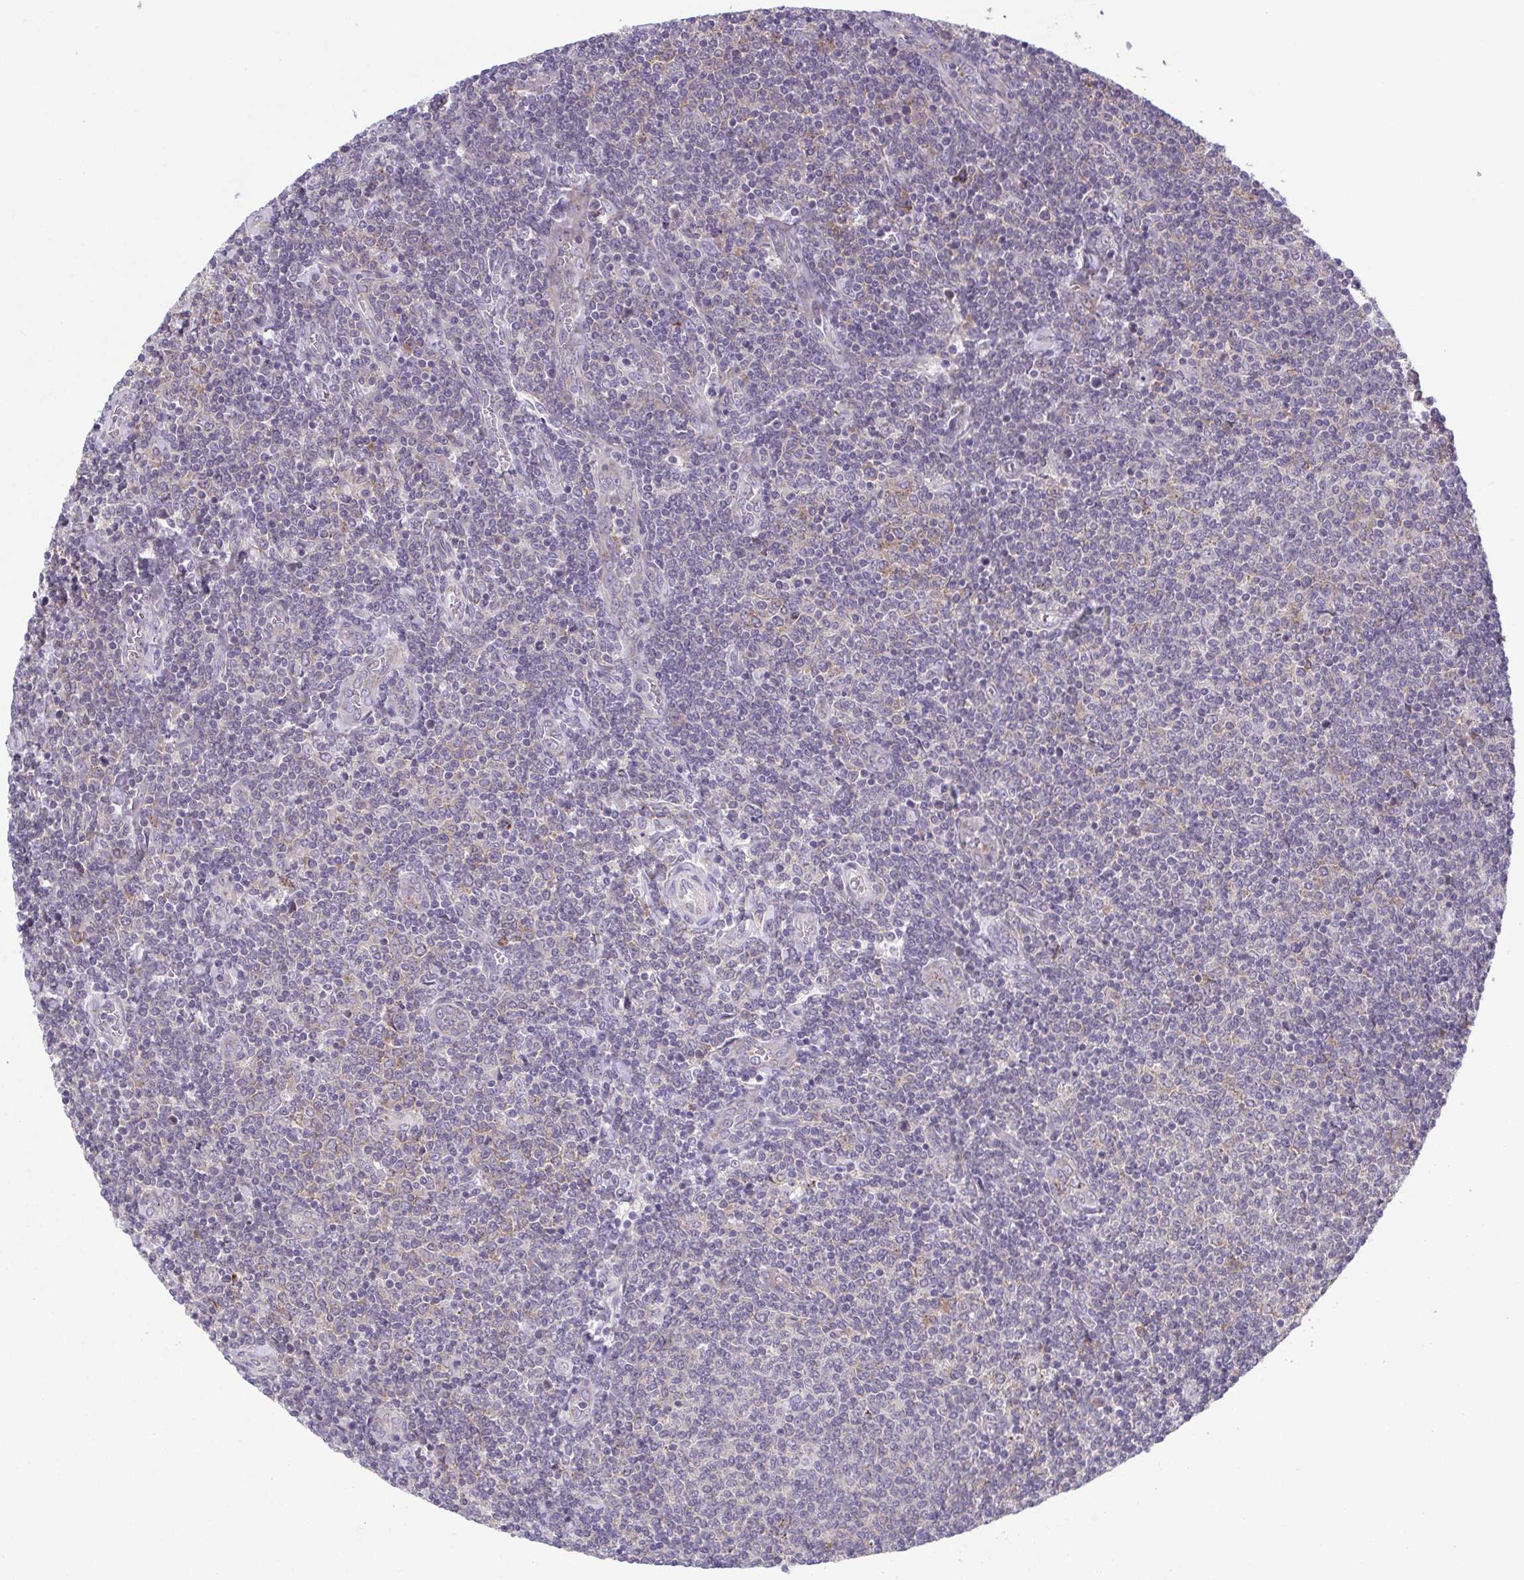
{"staining": {"intensity": "negative", "quantity": "none", "location": "none"}, "tissue": "lymphoma", "cell_type": "Tumor cells", "image_type": "cancer", "snomed": [{"axis": "morphology", "description": "Malignant lymphoma, non-Hodgkin's type, Low grade"}, {"axis": "topography", "description": "Lymph node"}], "caption": "Immunohistochemistry (IHC) micrograph of human lymphoma stained for a protein (brown), which displays no staining in tumor cells.", "gene": "TMEM108", "patient": {"sex": "male", "age": 52}}